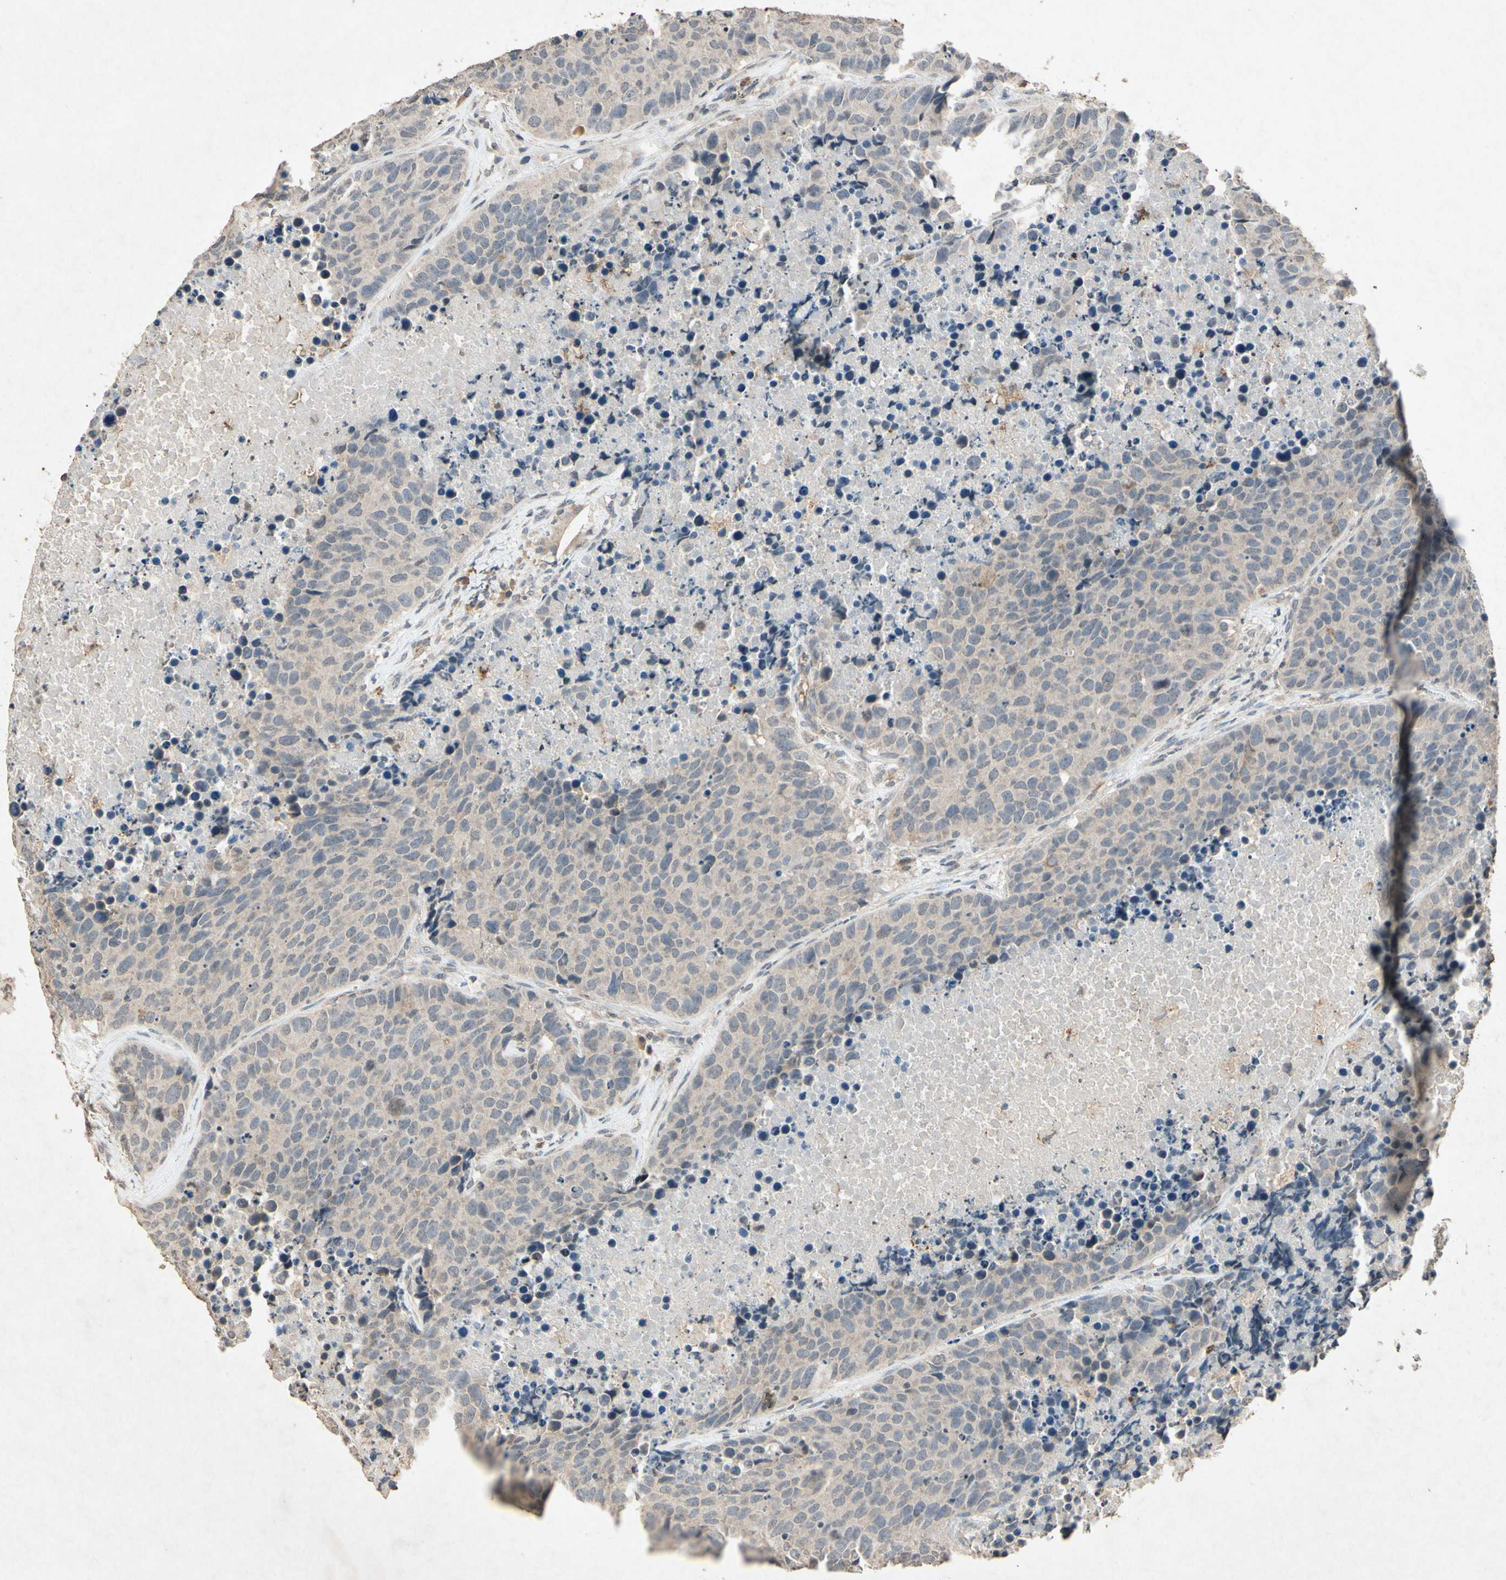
{"staining": {"intensity": "weak", "quantity": ">75%", "location": "cytoplasmic/membranous"}, "tissue": "carcinoid", "cell_type": "Tumor cells", "image_type": "cancer", "snomed": [{"axis": "morphology", "description": "Carcinoid, malignant, NOS"}, {"axis": "topography", "description": "Lung"}], "caption": "Malignant carcinoid stained with DAB (3,3'-diaminobenzidine) immunohistochemistry (IHC) displays low levels of weak cytoplasmic/membranous expression in about >75% of tumor cells.", "gene": "MSRB1", "patient": {"sex": "male", "age": 60}}